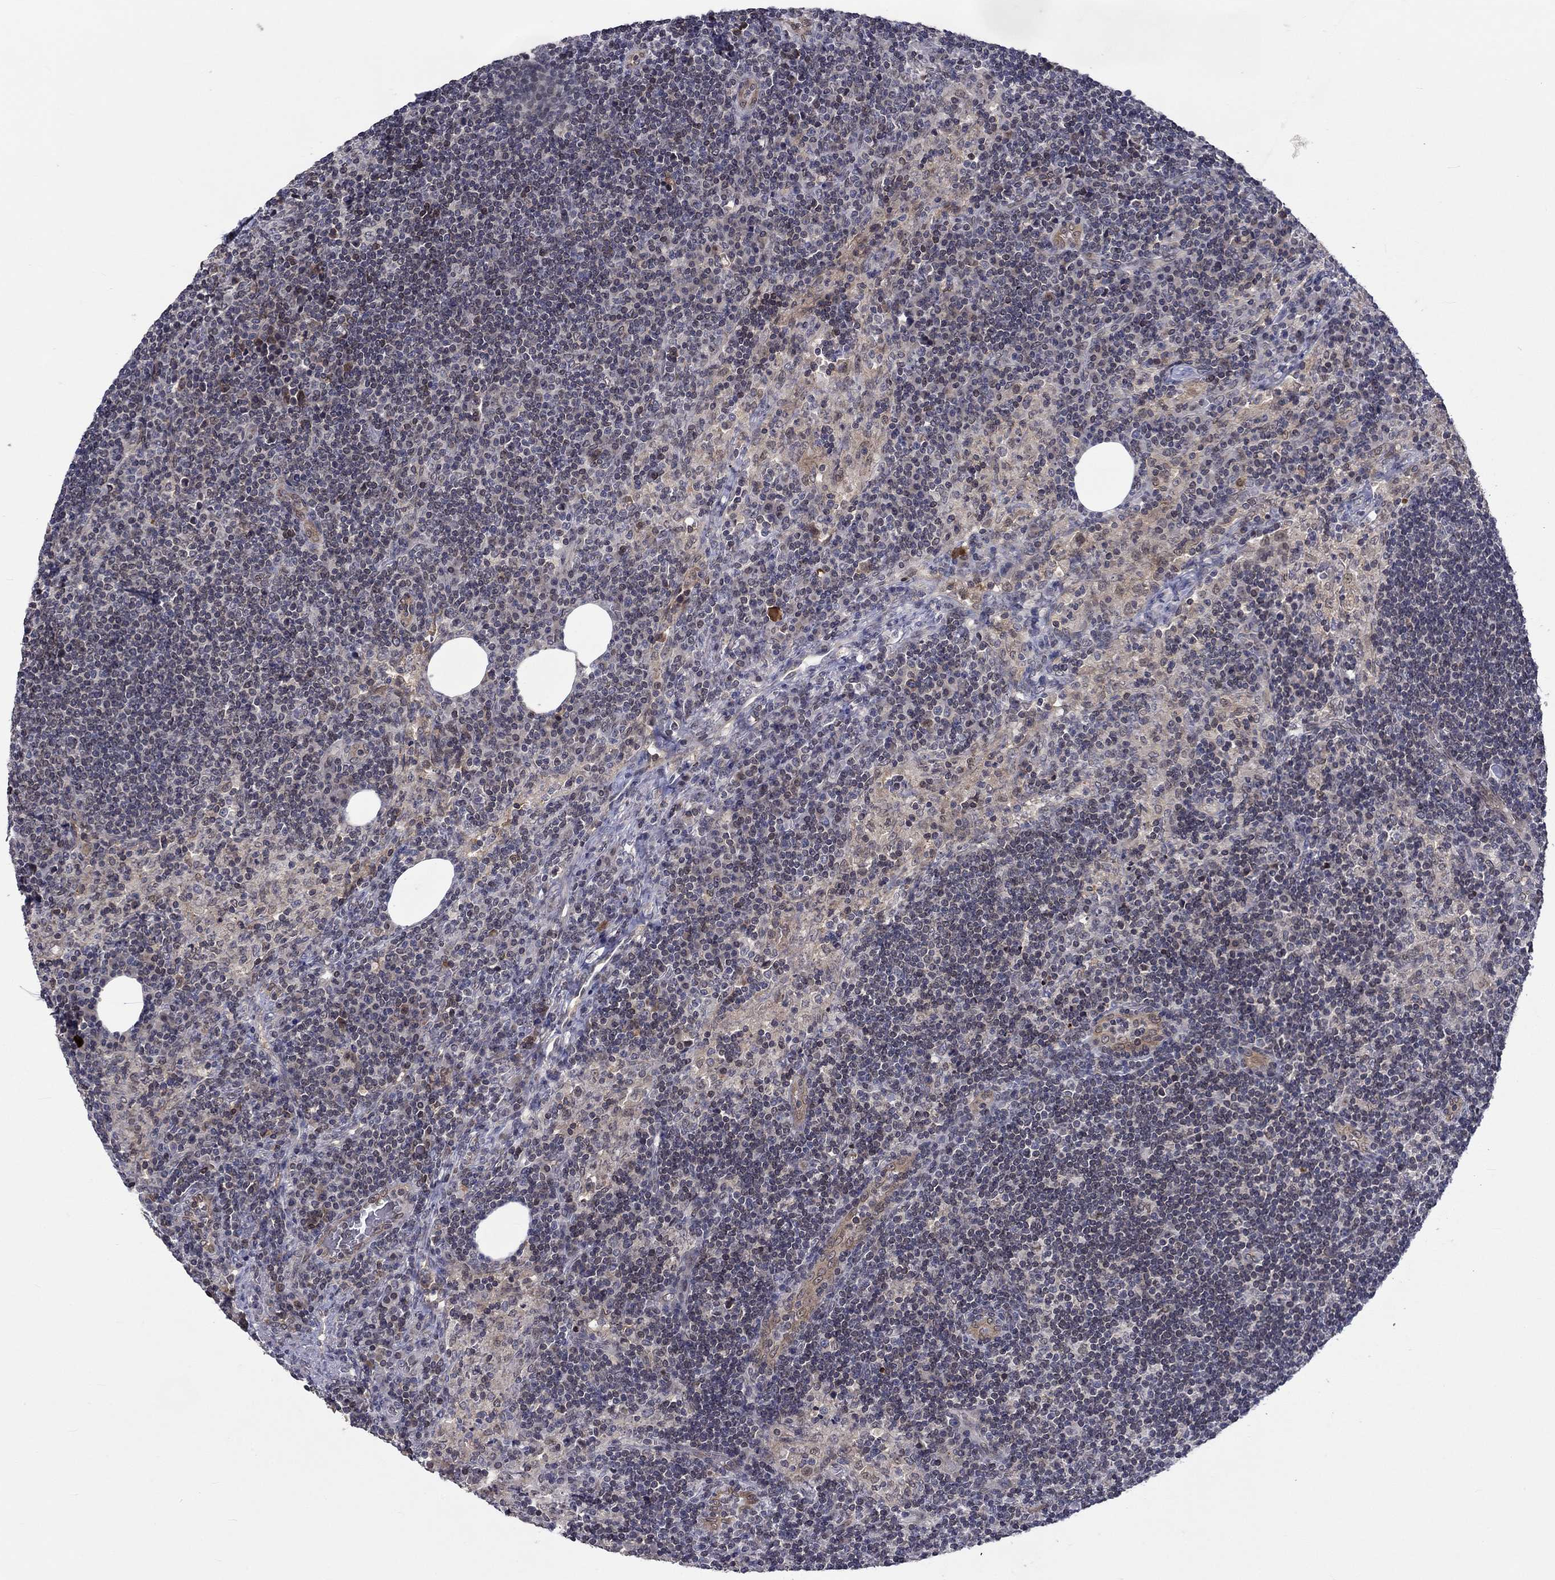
{"staining": {"intensity": "negative", "quantity": "none", "location": "none"}, "tissue": "lymph node", "cell_type": "Germinal center cells", "image_type": "normal", "snomed": [{"axis": "morphology", "description": "Normal tissue, NOS"}, {"axis": "topography", "description": "Lymph node"}], "caption": "High power microscopy image of an immunohistochemistry (IHC) histopathology image of normal lymph node, revealing no significant staining in germinal center cells. The staining was performed using DAB to visualize the protein expression in brown, while the nuclei were stained in blue with hematoxylin (Magnification: 20x).", "gene": "CETN3", "patient": {"sex": "male", "age": 63}}